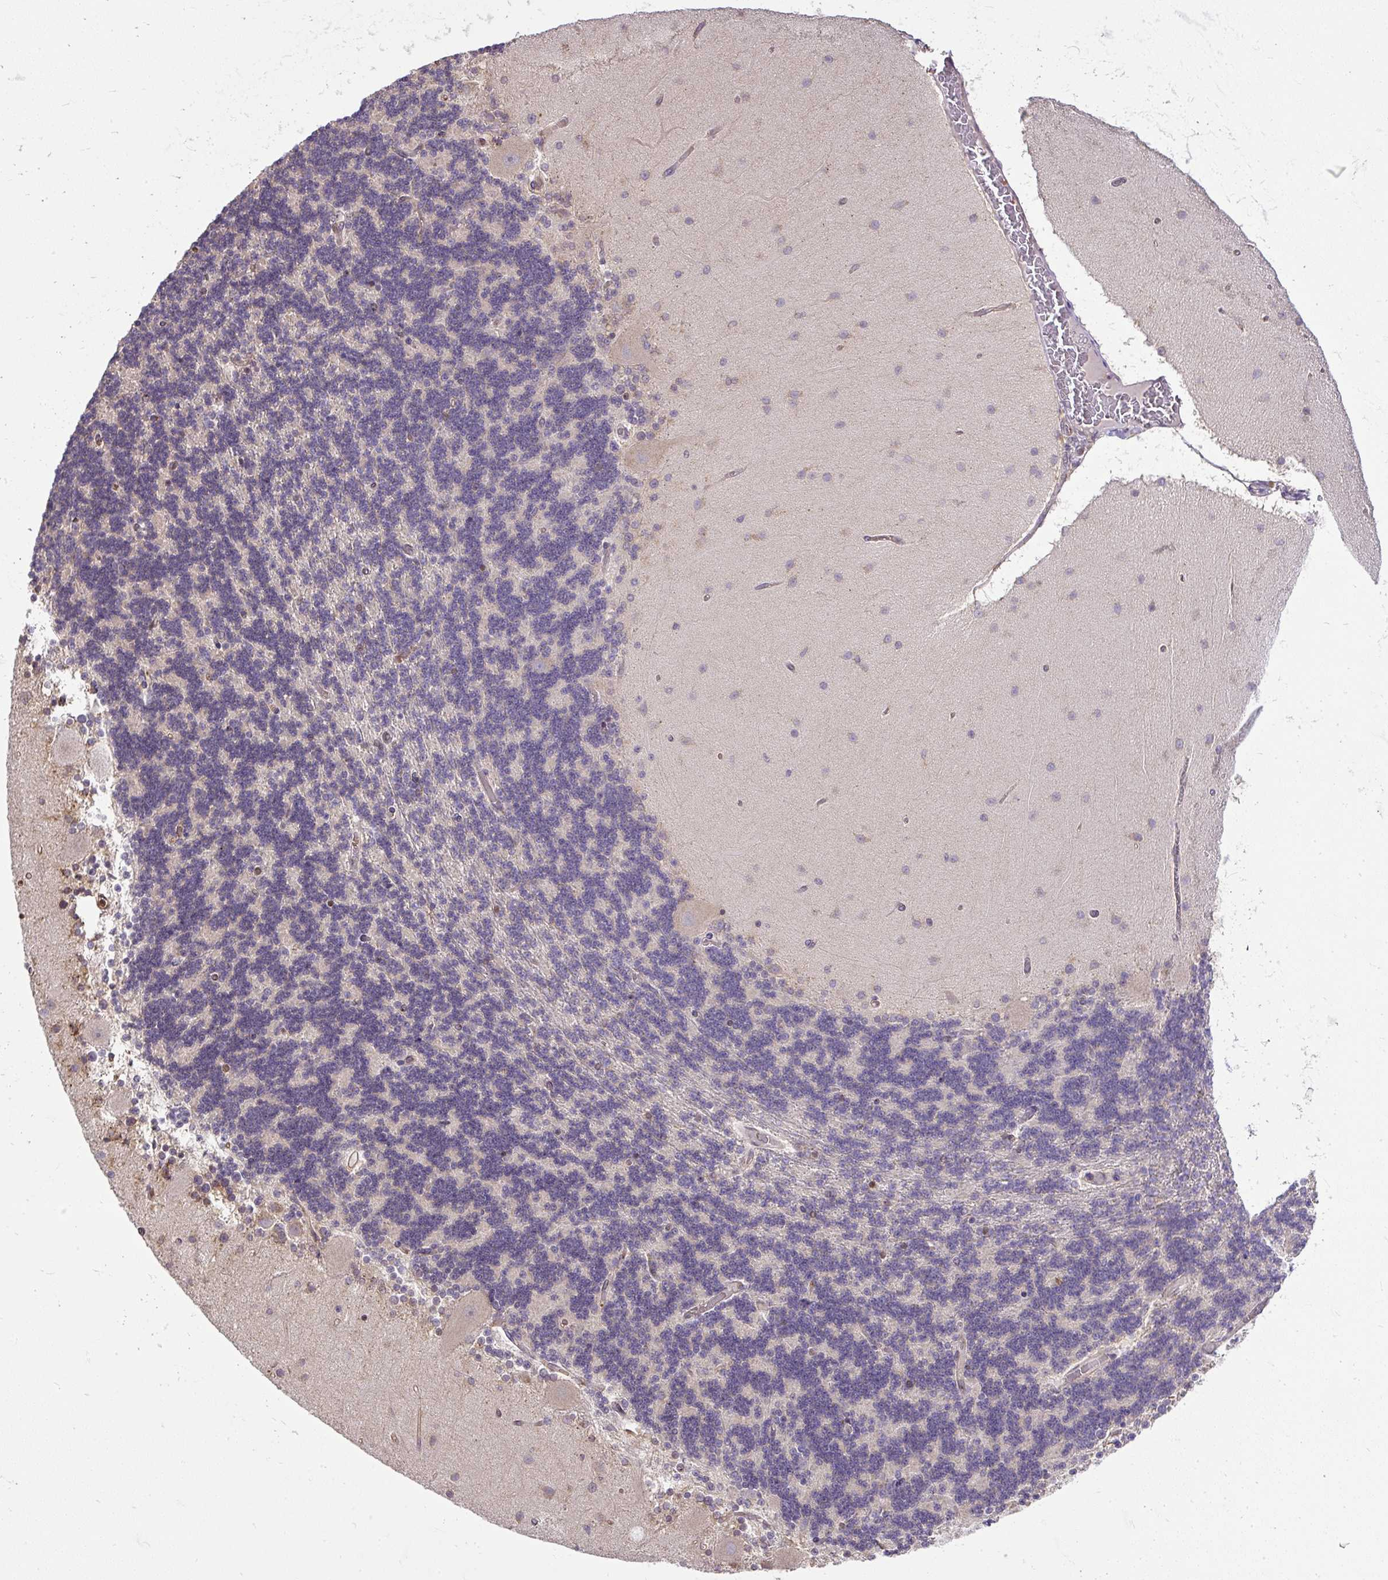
{"staining": {"intensity": "negative", "quantity": "none", "location": "none"}, "tissue": "cerebellum", "cell_type": "Cells in granular layer", "image_type": "normal", "snomed": [{"axis": "morphology", "description": "Normal tissue, NOS"}, {"axis": "topography", "description": "Cerebellum"}], "caption": "The micrograph exhibits no significant staining in cells in granular layer of cerebellum.", "gene": "SMC4", "patient": {"sex": "female", "age": 54}}